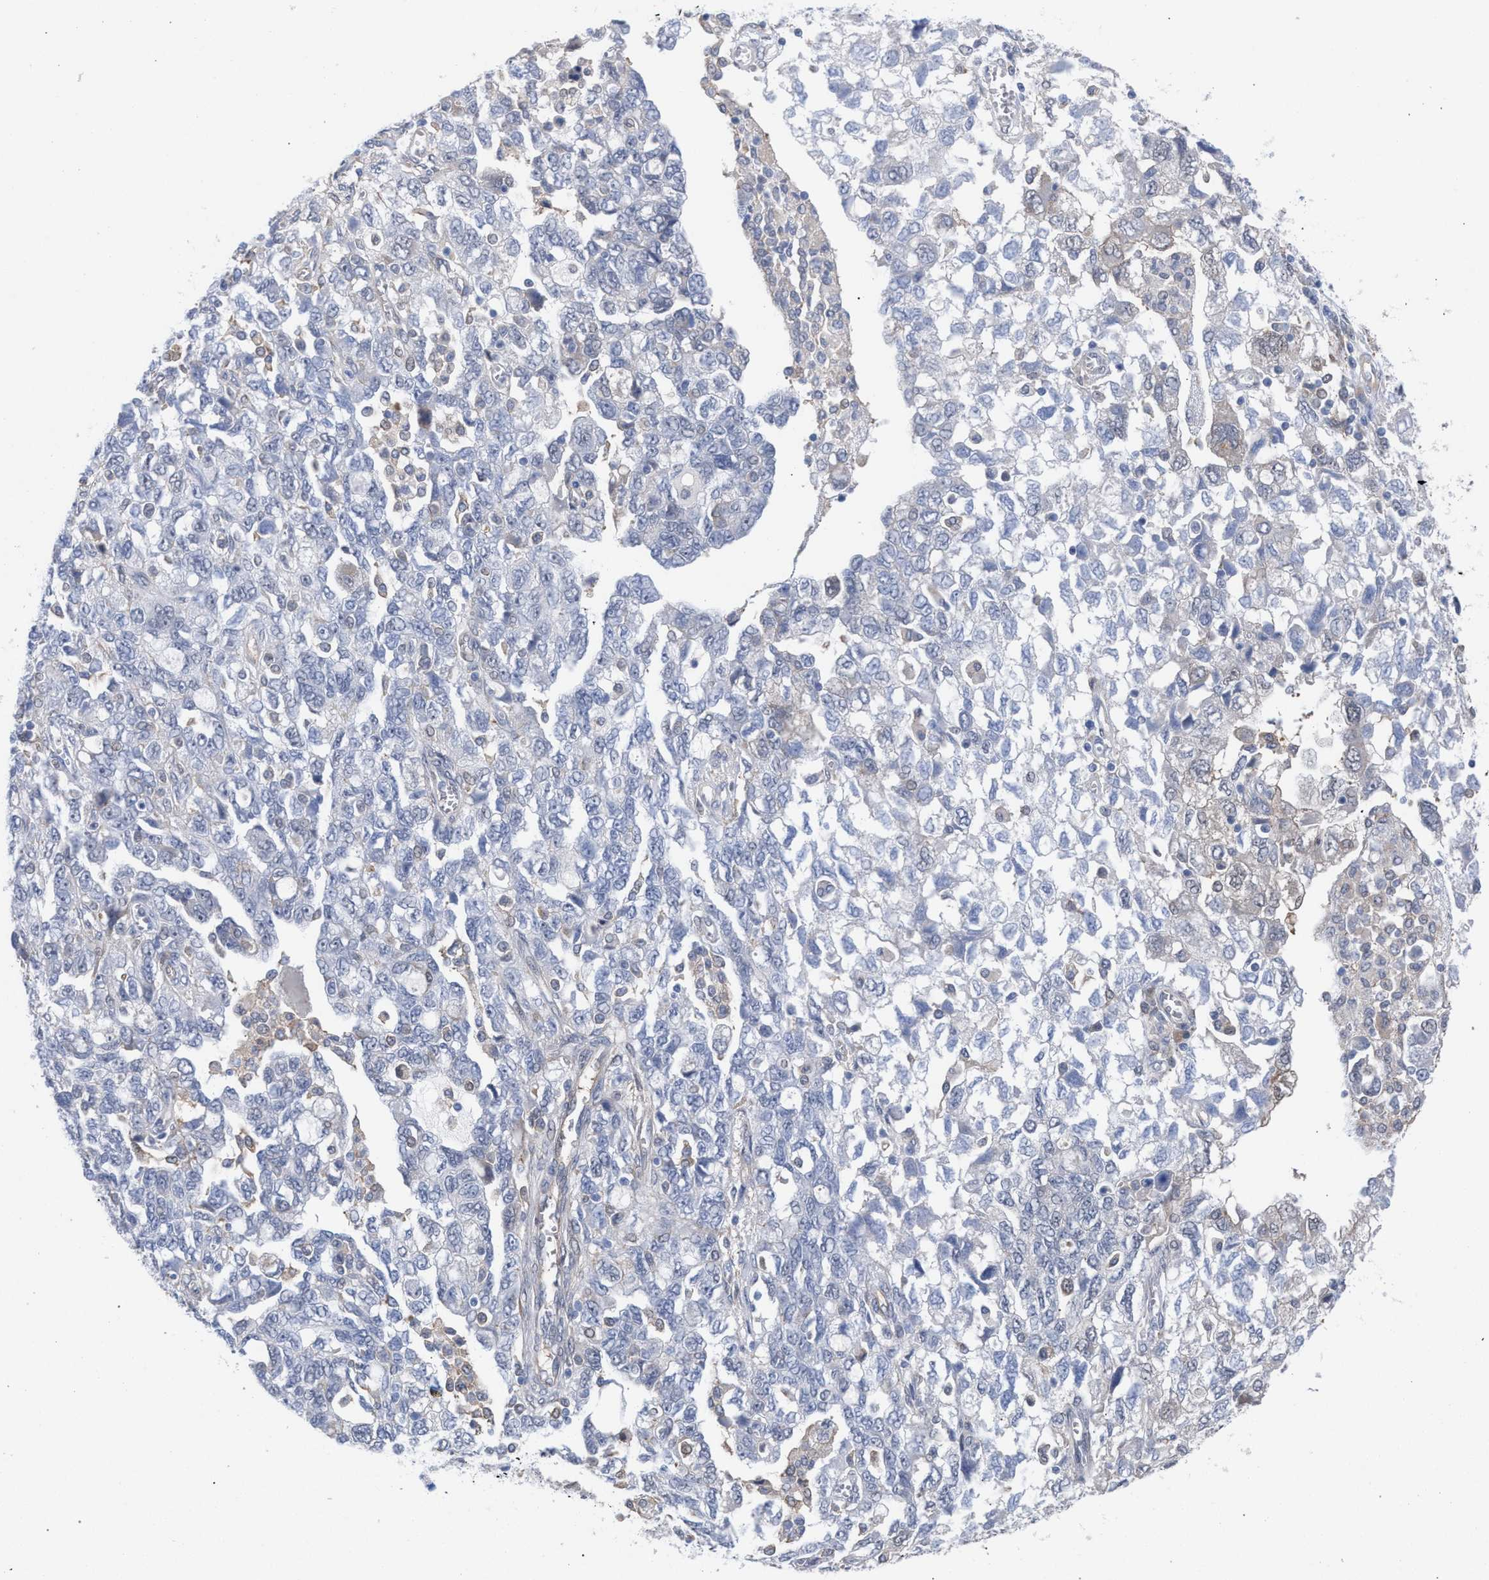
{"staining": {"intensity": "negative", "quantity": "none", "location": "none"}, "tissue": "ovarian cancer", "cell_type": "Tumor cells", "image_type": "cancer", "snomed": [{"axis": "morphology", "description": "Carcinoma, NOS"}, {"axis": "morphology", "description": "Cystadenocarcinoma, serous, NOS"}, {"axis": "topography", "description": "Ovary"}], "caption": "Ovarian cancer (serous cystadenocarcinoma) stained for a protein using immunohistochemistry exhibits no positivity tumor cells.", "gene": "FHOD3", "patient": {"sex": "female", "age": 69}}